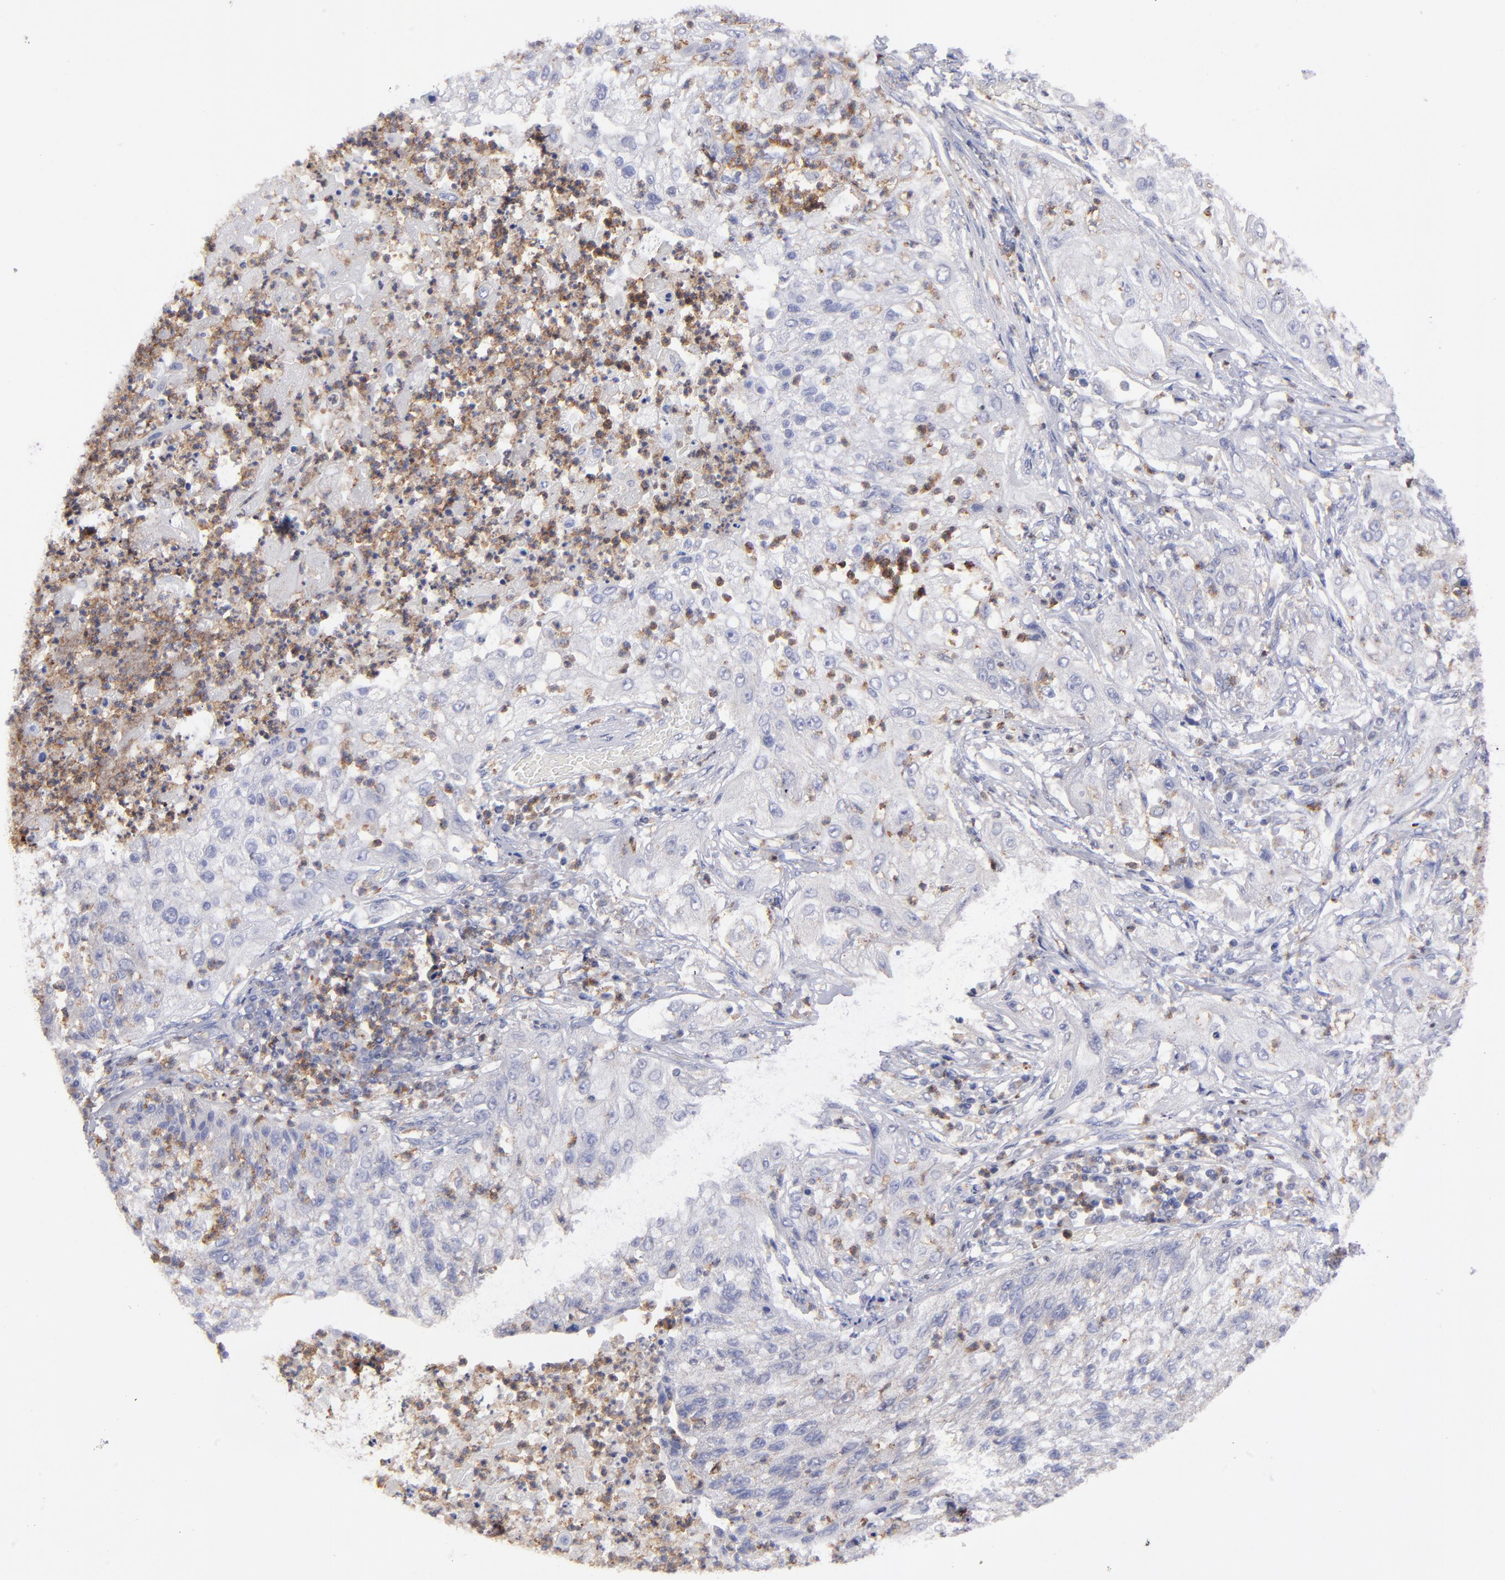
{"staining": {"intensity": "weak", "quantity": "<25%", "location": "cytoplasmic/membranous"}, "tissue": "lung cancer", "cell_type": "Tumor cells", "image_type": "cancer", "snomed": [{"axis": "morphology", "description": "Inflammation, NOS"}, {"axis": "morphology", "description": "Squamous cell carcinoma, NOS"}, {"axis": "topography", "description": "Lymph node"}, {"axis": "topography", "description": "Soft tissue"}, {"axis": "topography", "description": "Lung"}], "caption": "Immunohistochemical staining of lung squamous cell carcinoma demonstrates no significant expression in tumor cells.", "gene": "FGR", "patient": {"sex": "male", "age": 66}}